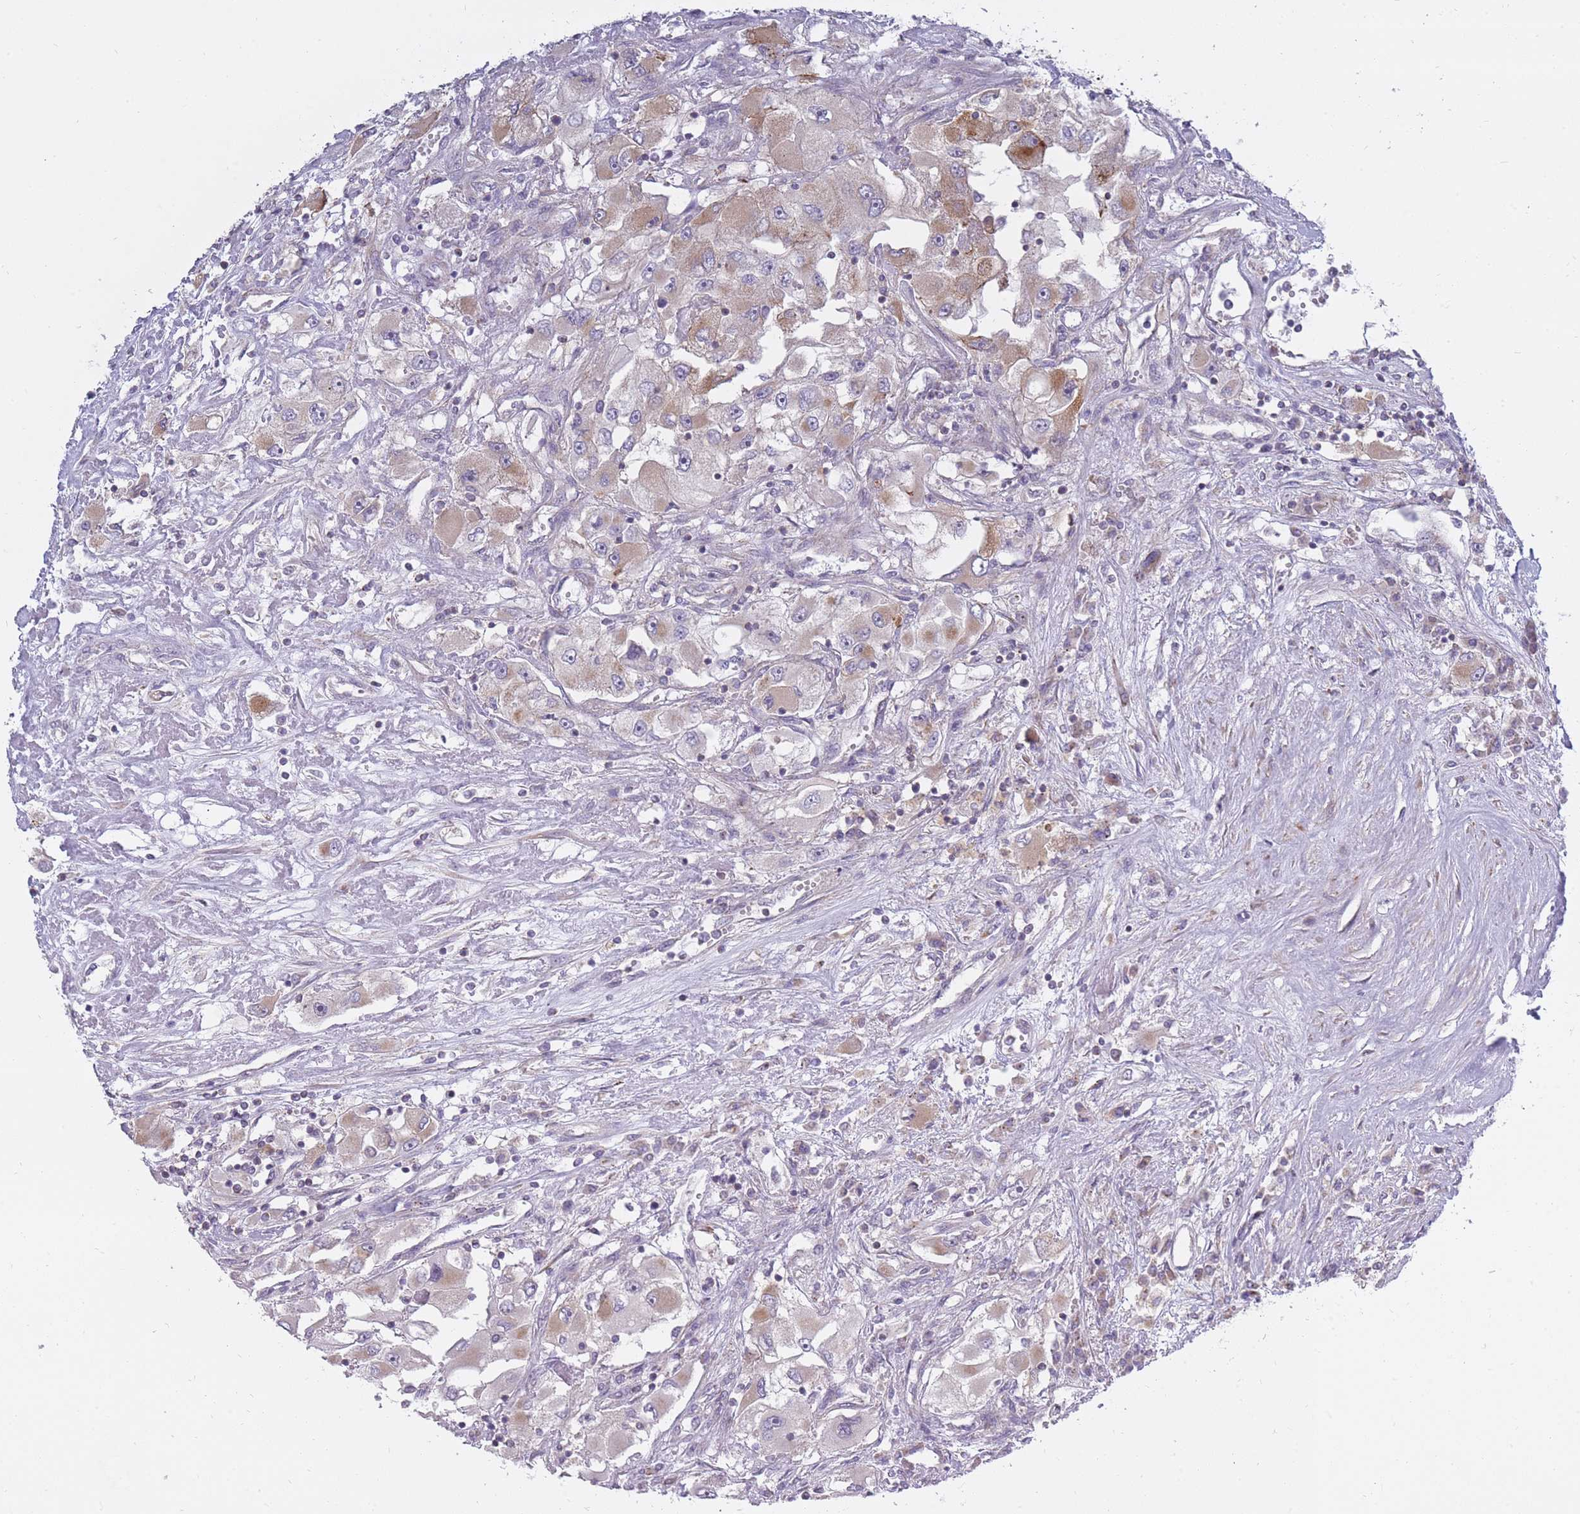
{"staining": {"intensity": "moderate", "quantity": "<25%", "location": "cytoplasmic/membranous"}, "tissue": "renal cancer", "cell_type": "Tumor cells", "image_type": "cancer", "snomed": [{"axis": "morphology", "description": "Adenocarcinoma, NOS"}, {"axis": "topography", "description": "Kidney"}], "caption": "High-power microscopy captured an IHC histopathology image of adenocarcinoma (renal), revealing moderate cytoplasmic/membranous expression in about <25% of tumor cells.", "gene": "ALKBH4", "patient": {"sex": "female", "age": 52}}